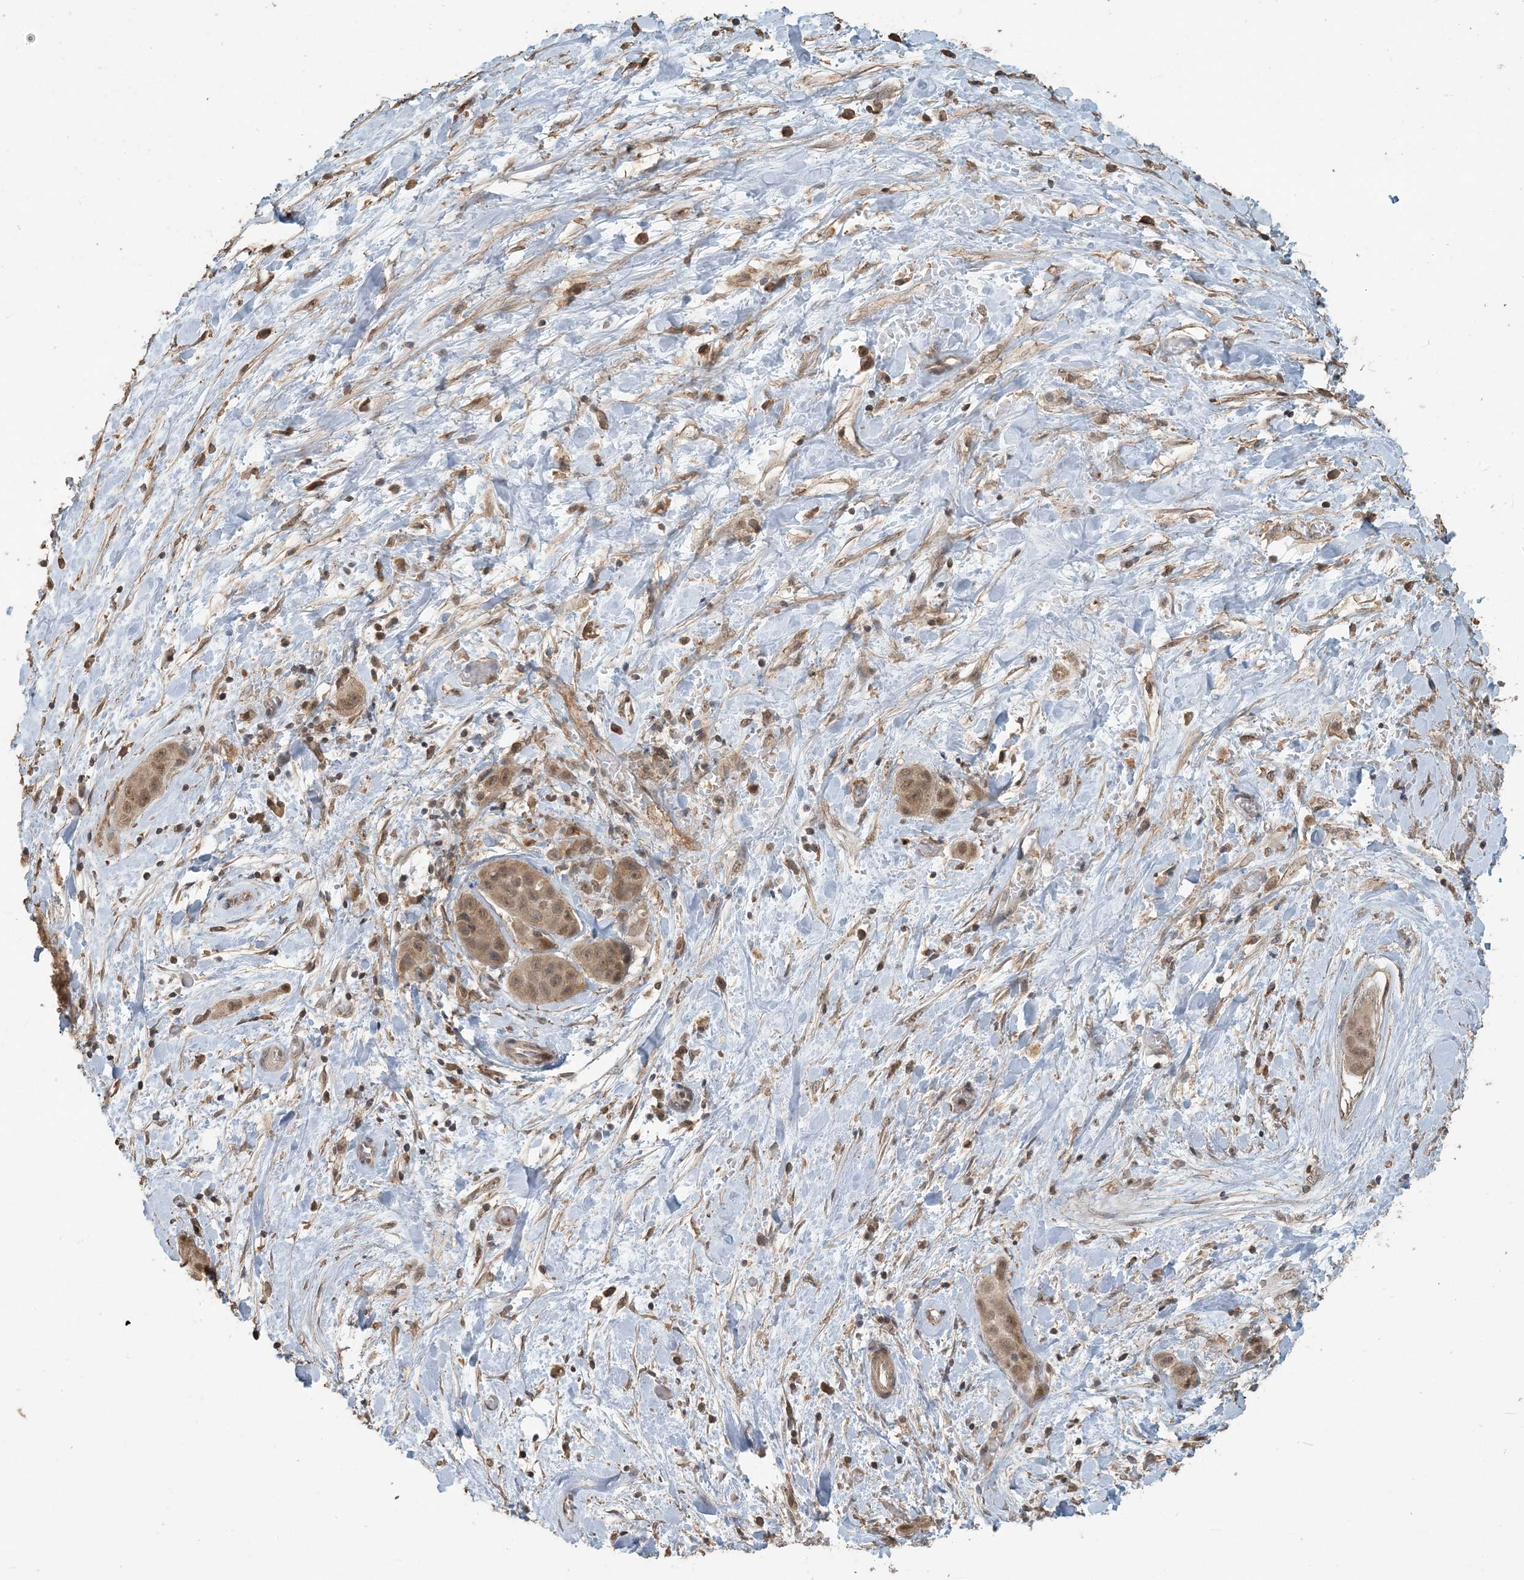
{"staining": {"intensity": "moderate", "quantity": ">75%", "location": "cytoplasmic/membranous,nuclear"}, "tissue": "liver cancer", "cell_type": "Tumor cells", "image_type": "cancer", "snomed": [{"axis": "morphology", "description": "Cholangiocarcinoma"}, {"axis": "topography", "description": "Liver"}], "caption": "Approximately >75% of tumor cells in liver cancer show moderate cytoplasmic/membranous and nuclear protein expression as visualized by brown immunohistochemical staining.", "gene": "ZC3H12A", "patient": {"sex": "female", "age": 52}}